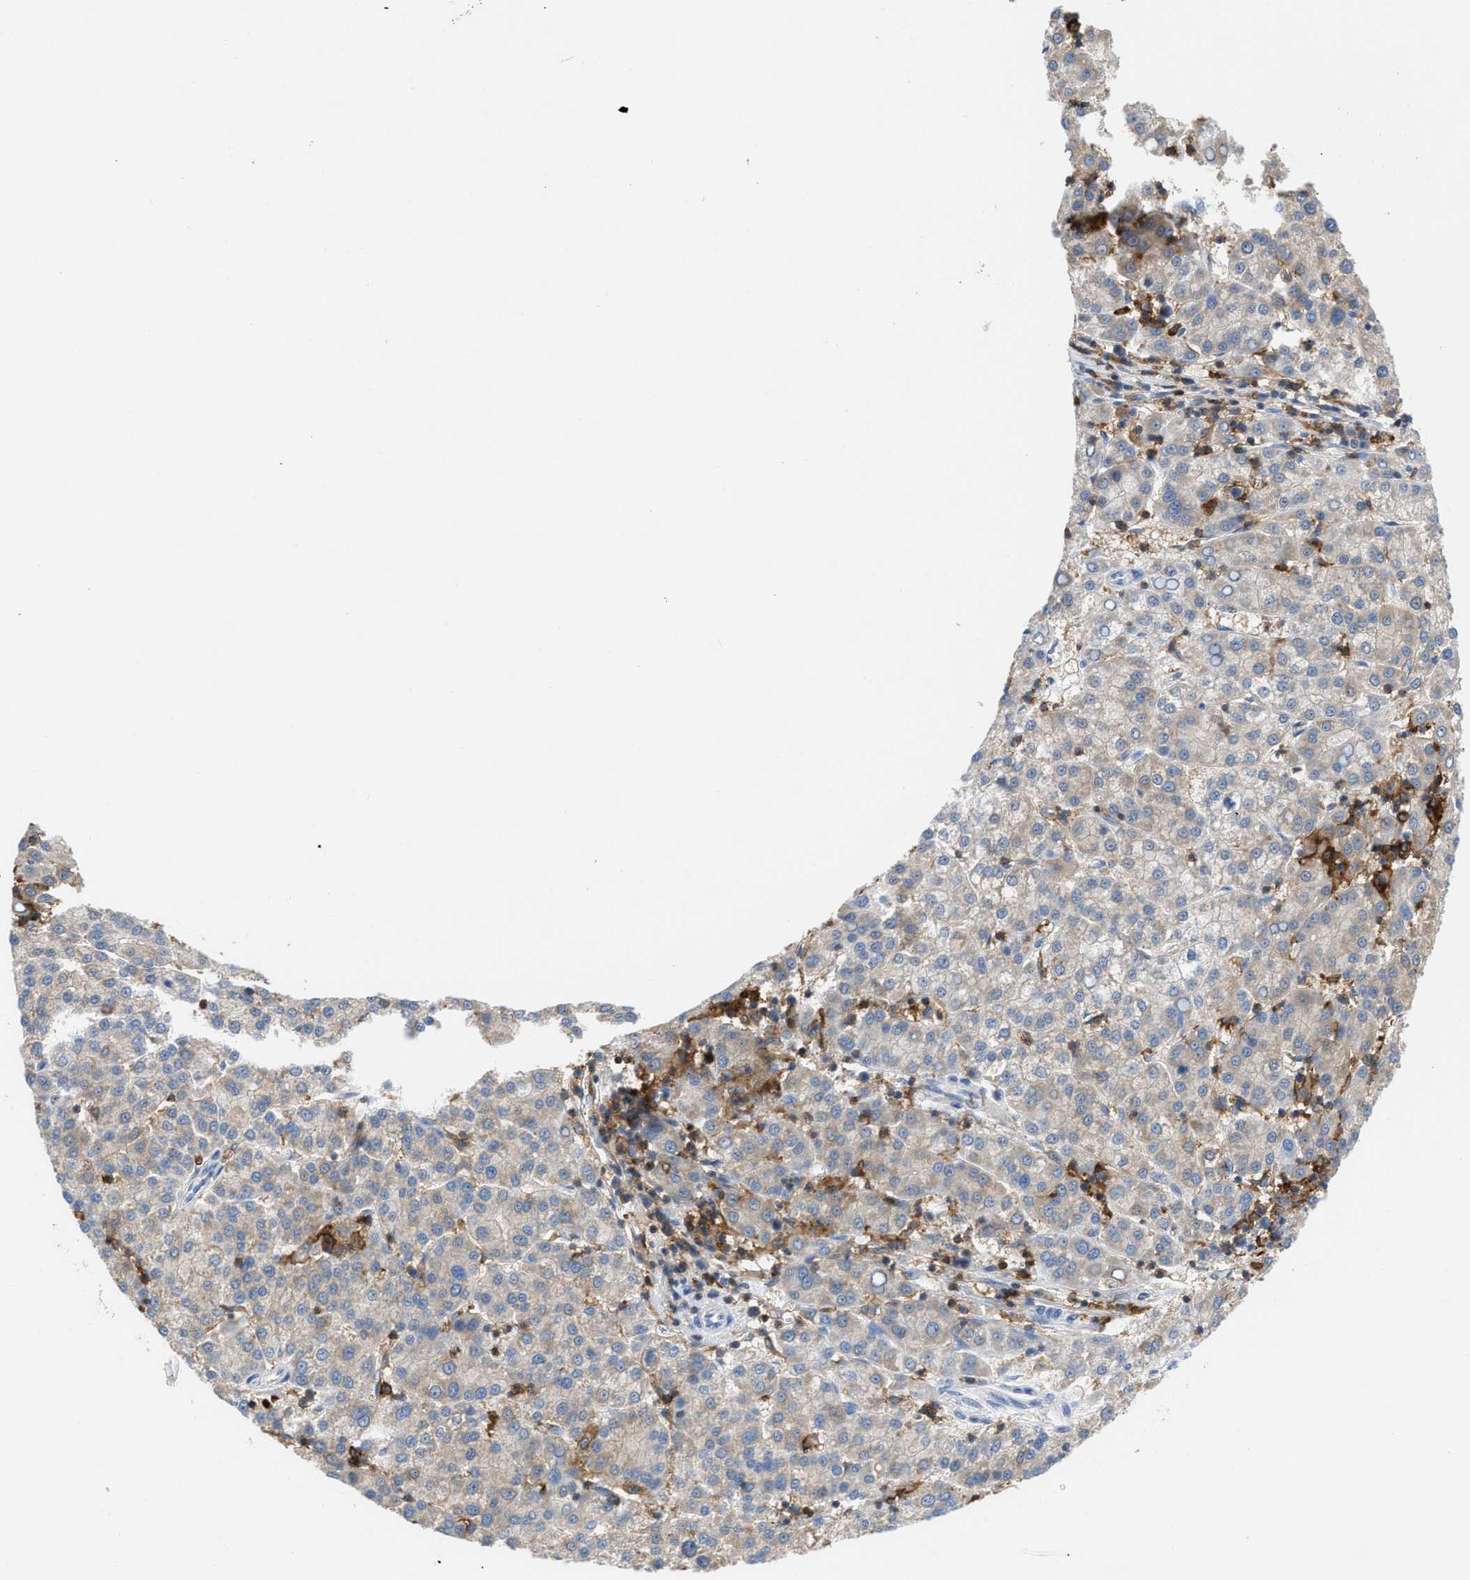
{"staining": {"intensity": "negative", "quantity": "none", "location": "none"}, "tissue": "liver cancer", "cell_type": "Tumor cells", "image_type": "cancer", "snomed": [{"axis": "morphology", "description": "Carcinoma, Hepatocellular, NOS"}, {"axis": "topography", "description": "Liver"}], "caption": "Liver hepatocellular carcinoma was stained to show a protein in brown. There is no significant expression in tumor cells.", "gene": "GPAT4", "patient": {"sex": "female", "age": 58}}